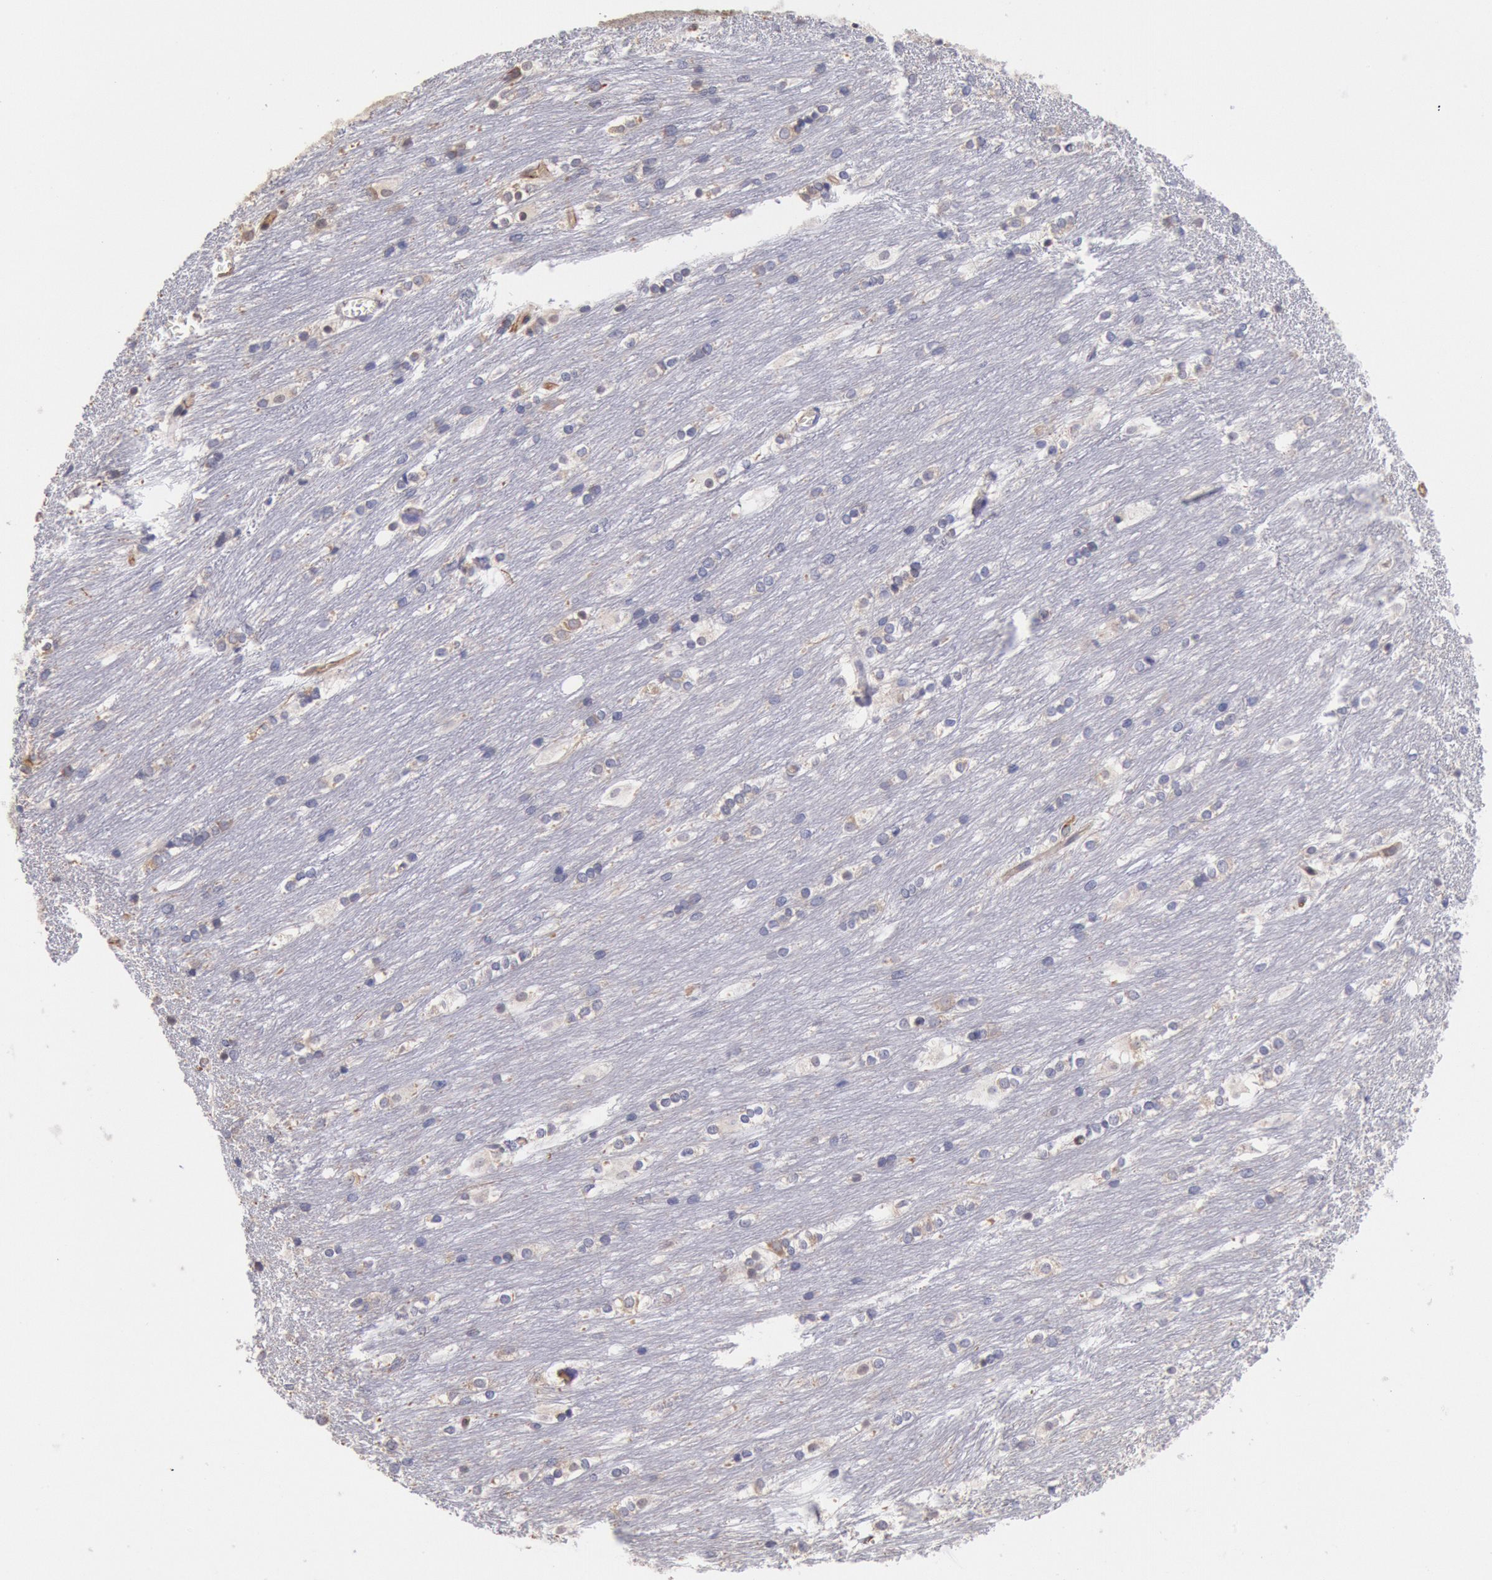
{"staining": {"intensity": "weak", "quantity": "<25%", "location": "cytoplasmic/membranous"}, "tissue": "caudate", "cell_type": "Glial cells", "image_type": "normal", "snomed": [{"axis": "morphology", "description": "Normal tissue, NOS"}, {"axis": "topography", "description": "Lateral ventricle wall"}], "caption": "IHC of benign caudate exhibits no staining in glial cells.", "gene": "DRG1", "patient": {"sex": "female", "age": 19}}